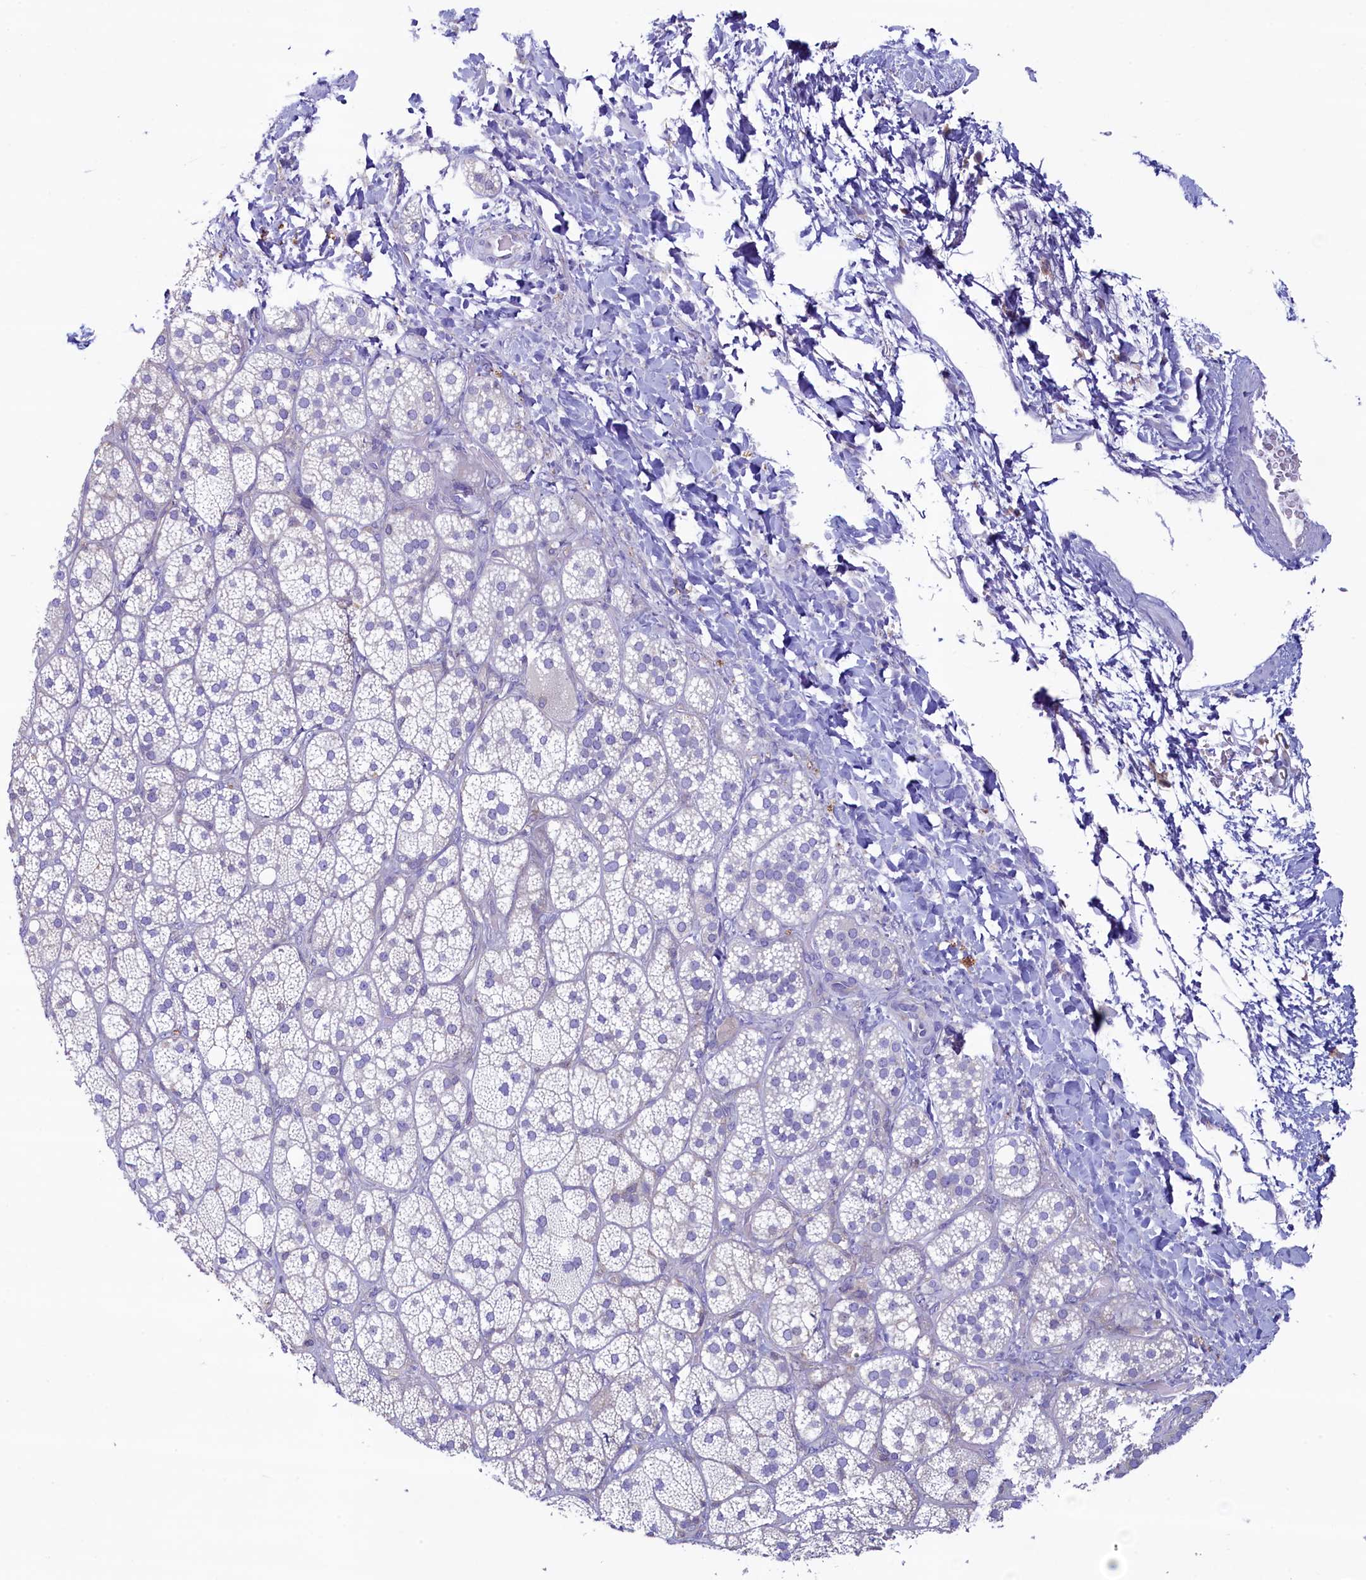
{"staining": {"intensity": "negative", "quantity": "none", "location": "none"}, "tissue": "adrenal gland", "cell_type": "Glandular cells", "image_type": "normal", "snomed": [{"axis": "morphology", "description": "Normal tissue, NOS"}, {"axis": "topography", "description": "Adrenal gland"}], "caption": "A histopathology image of human adrenal gland is negative for staining in glandular cells. (DAB (3,3'-diaminobenzidine) IHC with hematoxylin counter stain).", "gene": "KRBOX5", "patient": {"sex": "male", "age": 61}}